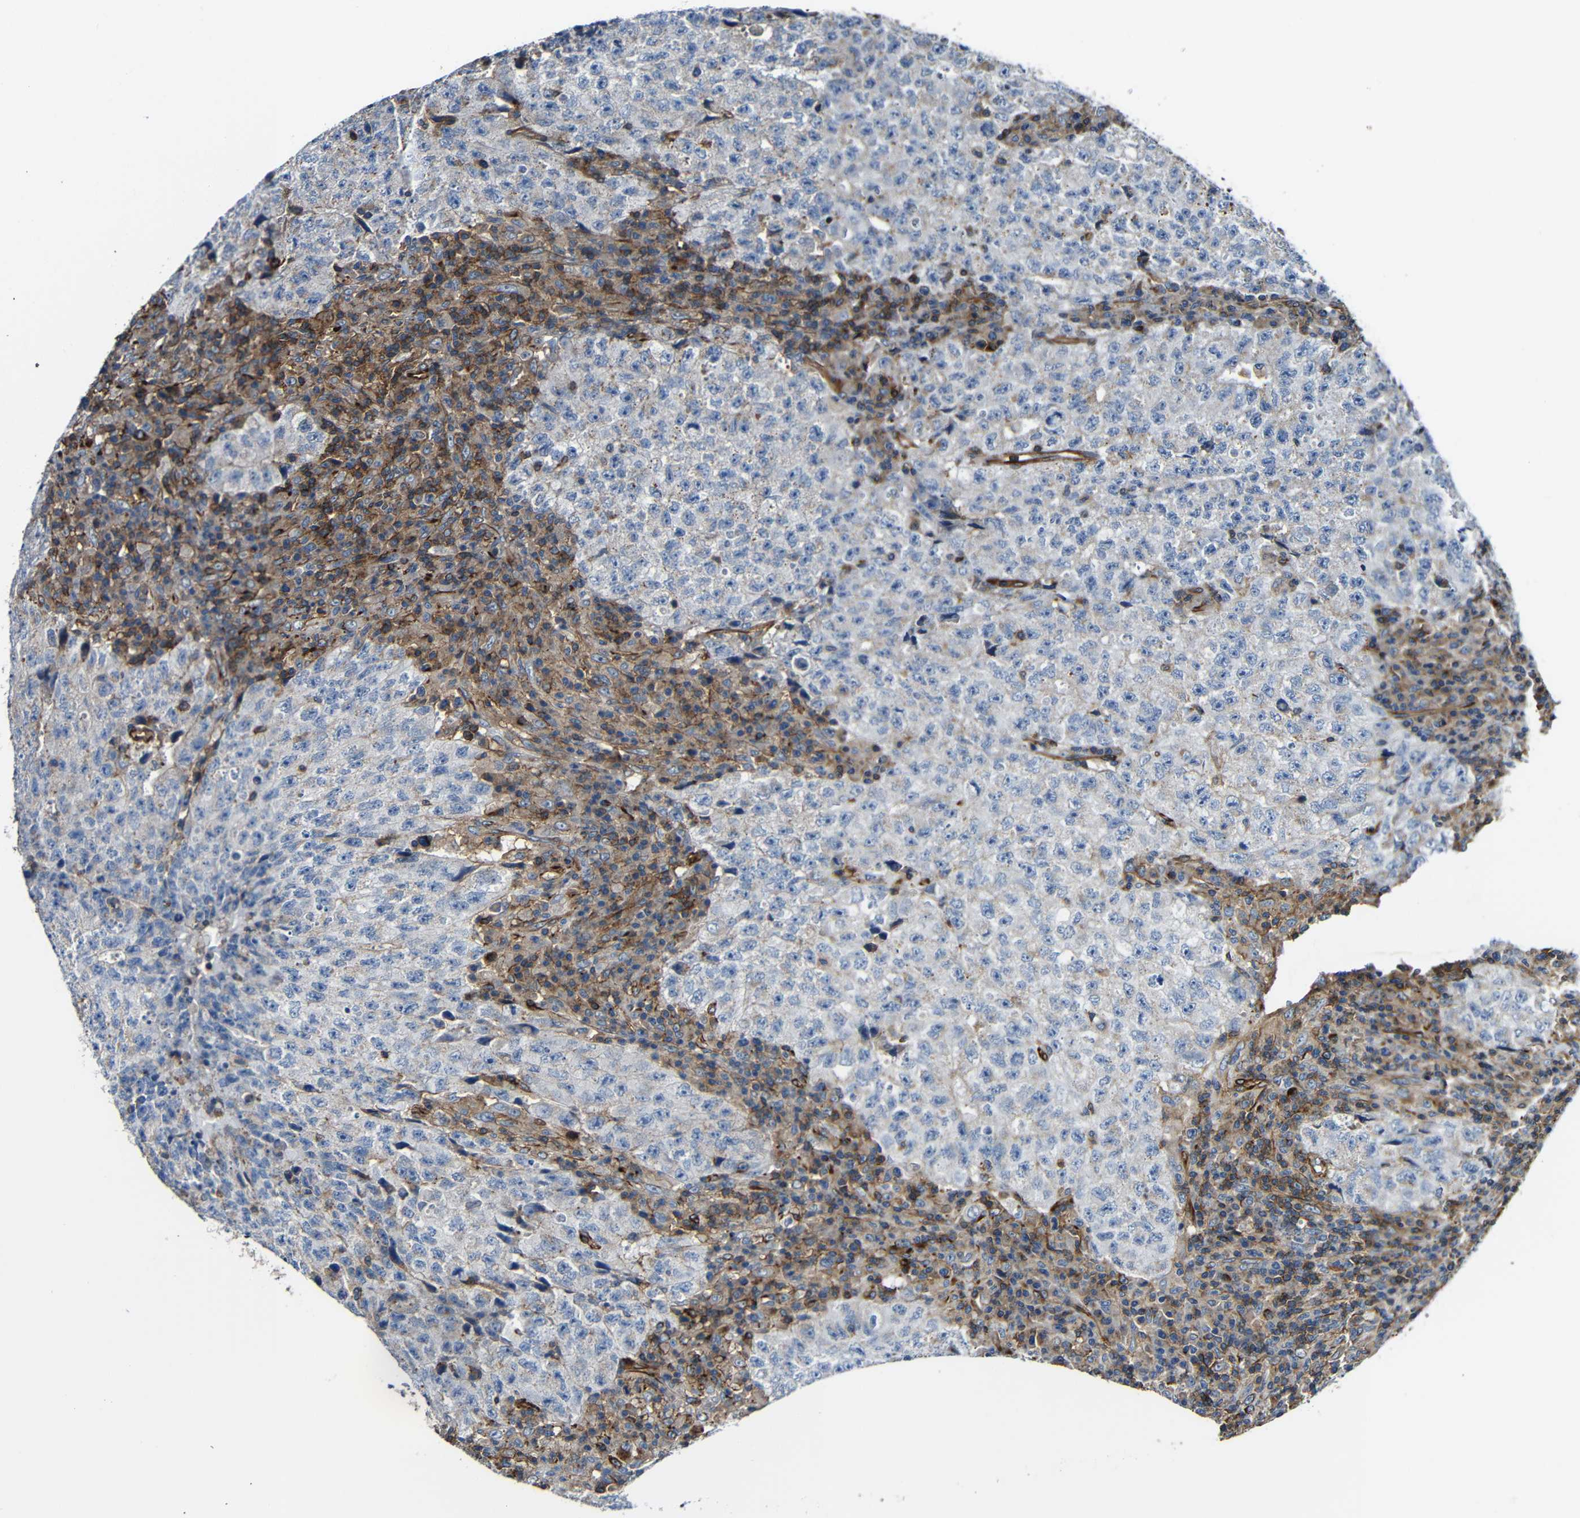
{"staining": {"intensity": "negative", "quantity": "none", "location": "none"}, "tissue": "testis cancer", "cell_type": "Tumor cells", "image_type": "cancer", "snomed": [{"axis": "morphology", "description": "Necrosis, NOS"}, {"axis": "morphology", "description": "Carcinoma, Embryonal, NOS"}, {"axis": "topography", "description": "Testis"}], "caption": "This is an IHC image of human testis embryonal carcinoma. There is no staining in tumor cells.", "gene": "IGSF10", "patient": {"sex": "male", "age": 19}}